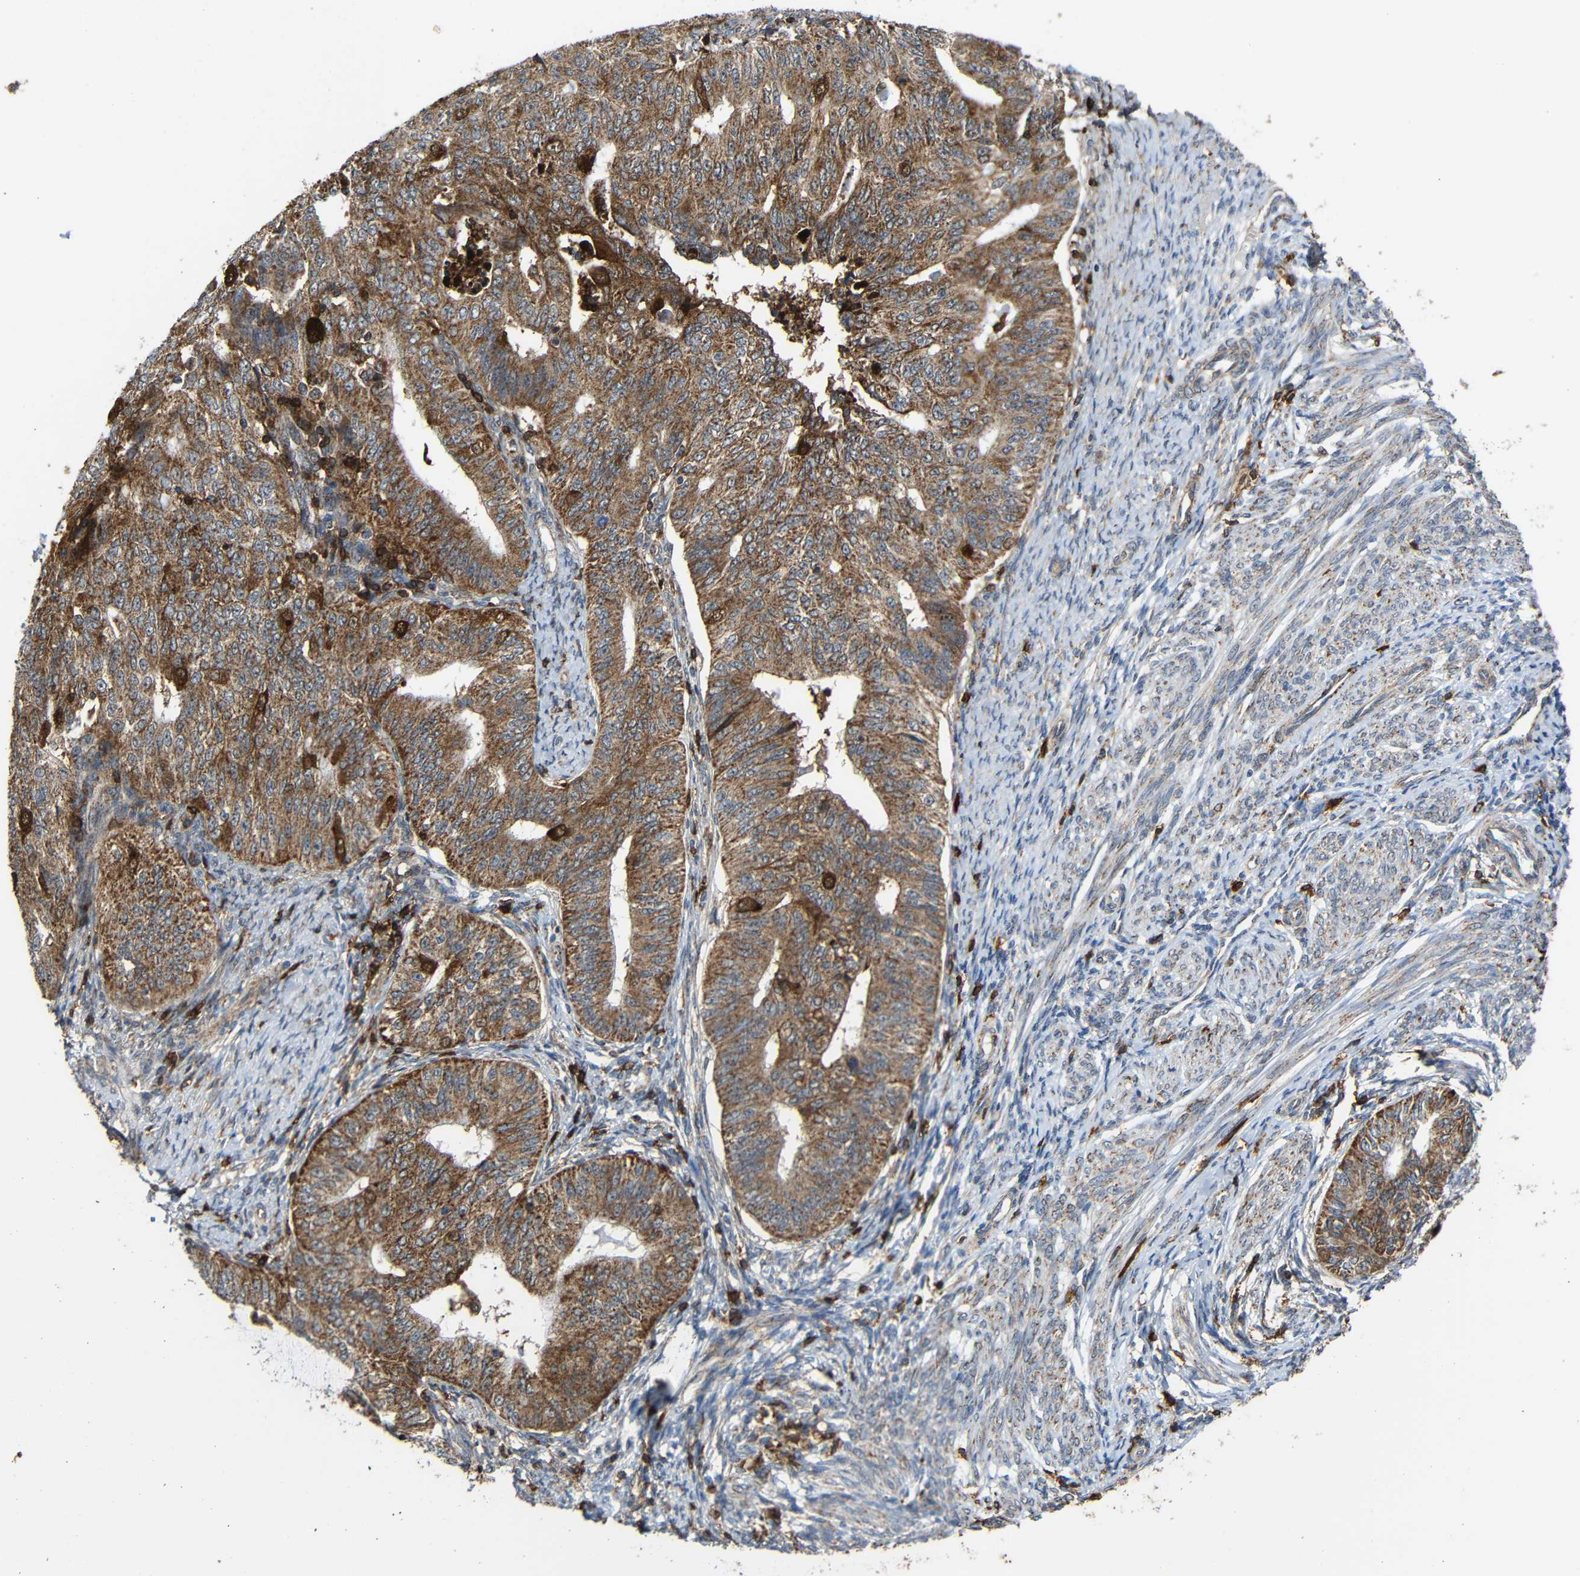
{"staining": {"intensity": "moderate", "quantity": ">75%", "location": "cytoplasmic/membranous"}, "tissue": "endometrial cancer", "cell_type": "Tumor cells", "image_type": "cancer", "snomed": [{"axis": "morphology", "description": "Adenocarcinoma, NOS"}, {"axis": "topography", "description": "Endometrium"}], "caption": "Moderate cytoplasmic/membranous expression for a protein is identified in approximately >75% of tumor cells of adenocarcinoma (endometrial) using immunohistochemistry.", "gene": "C1GALT1", "patient": {"sex": "female", "age": 32}}